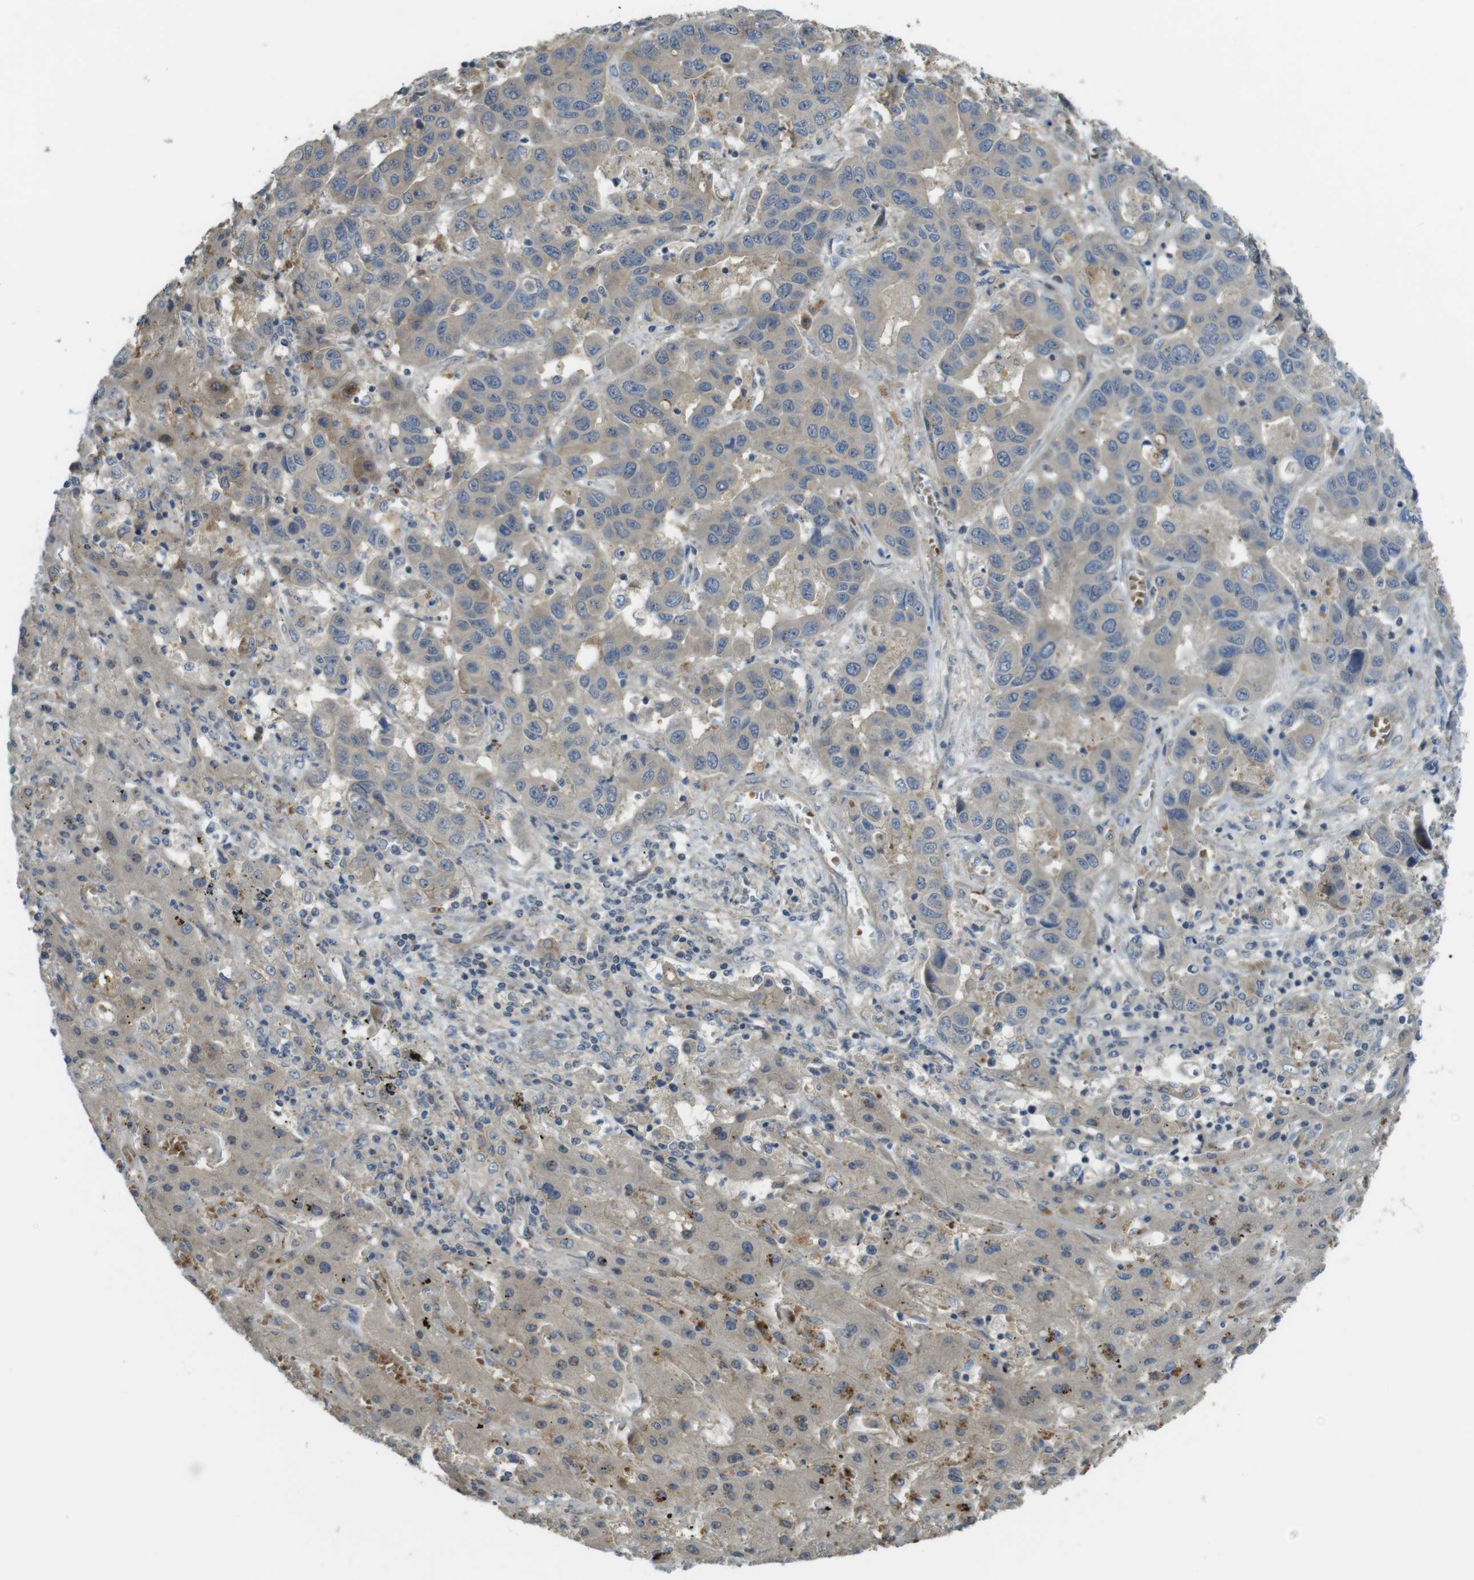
{"staining": {"intensity": "weak", "quantity": "<25%", "location": "cytoplasmic/membranous"}, "tissue": "liver cancer", "cell_type": "Tumor cells", "image_type": "cancer", "snomed": [{"axis": "morphology", "description": "Cholangiocarcinoma"}, {"axis": "topography", "description": "Liver"}], "caption": "A high-resolution photomicrograph shows immunohistochemistry staining of cholangiocarcinoma (liver), which reveals no significant expression in tumor cells.", "gene": "ABHD15", "patient": {"sex": "female", "age": 52}}